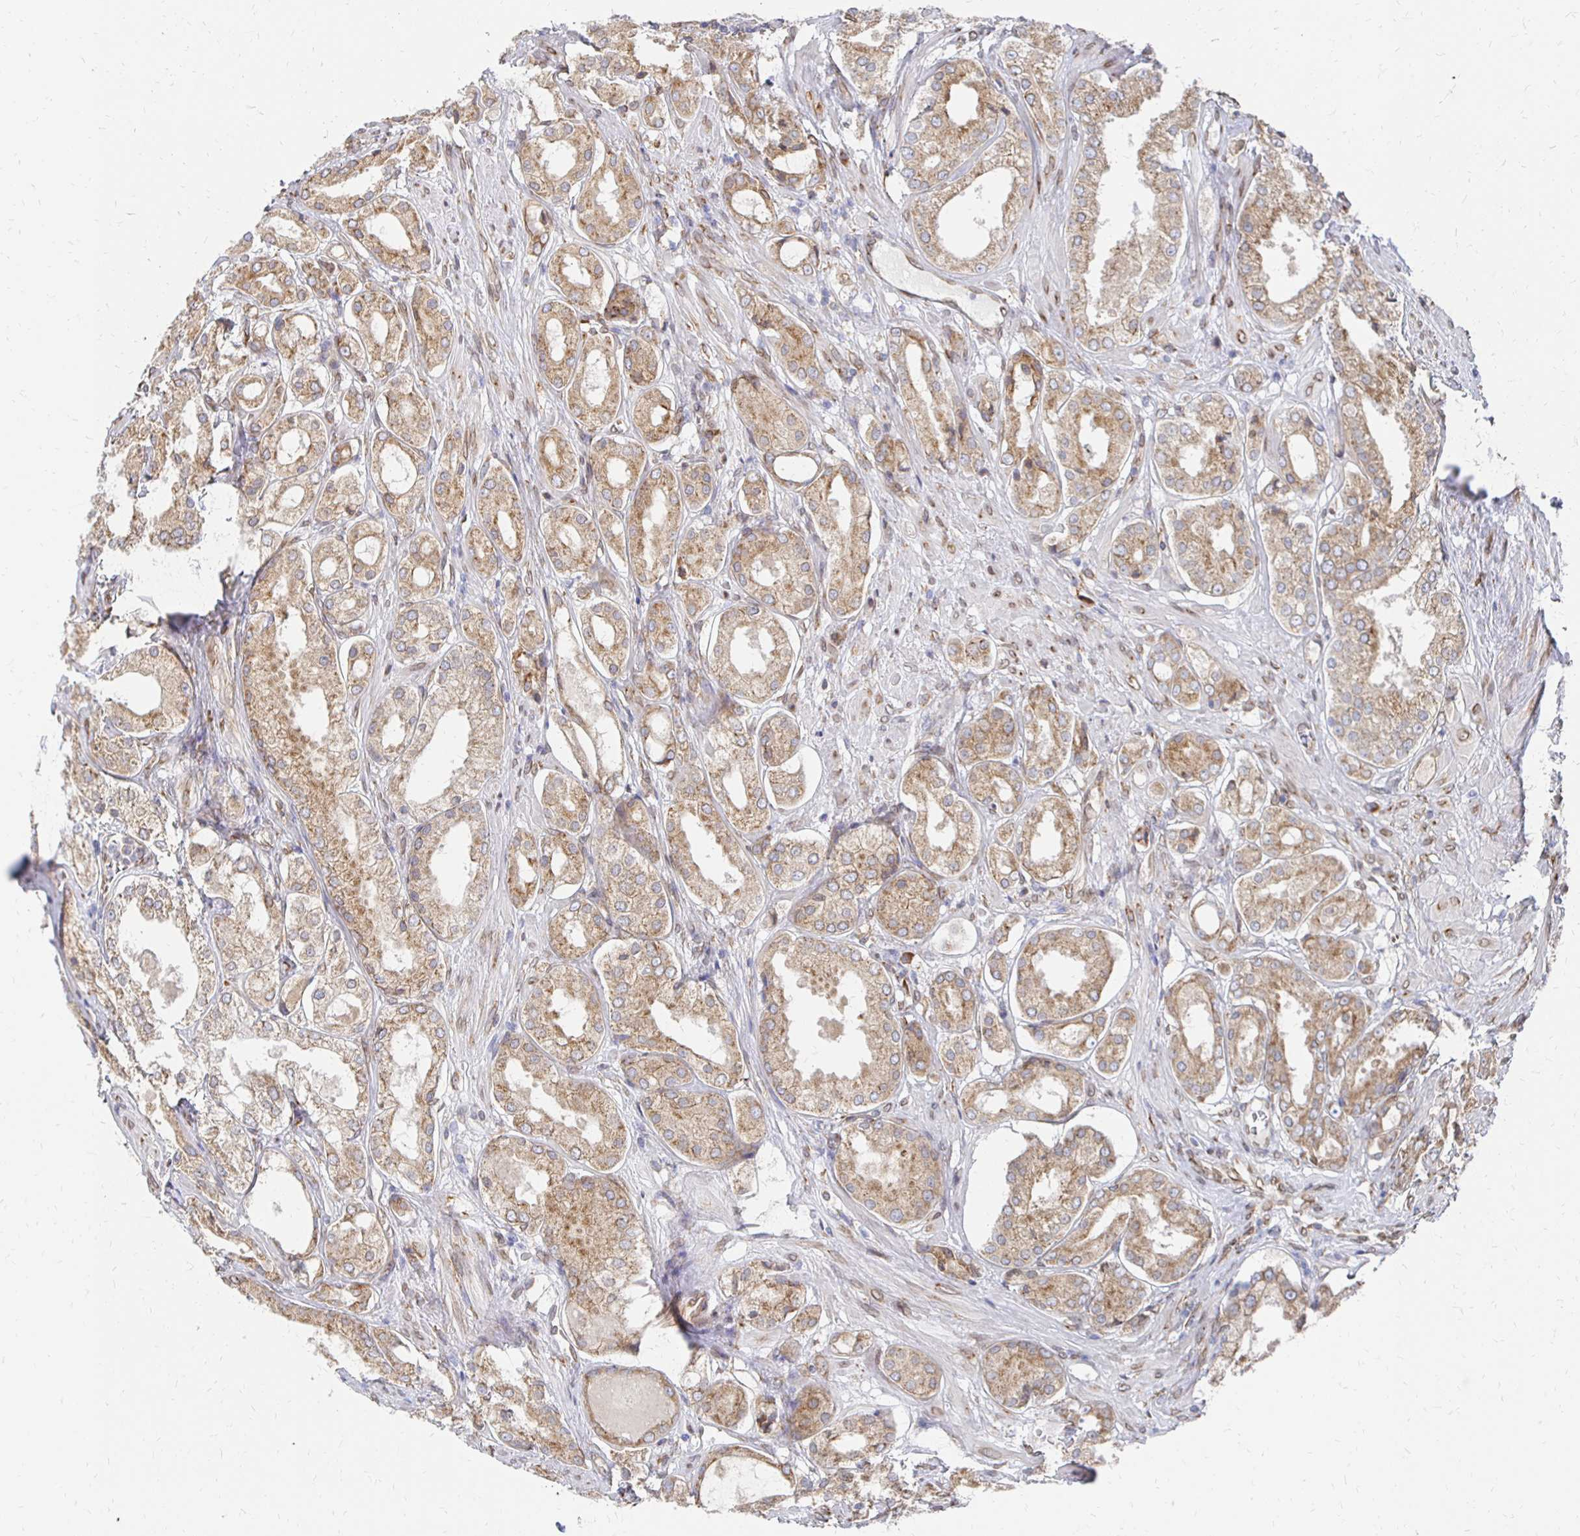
{"staining": {"intensity": "moderate", "quantity": ">75%", "location": "cytoplasmic/membranous"}, "tissue": "prostate cancer", "cell_type": "Tumor cells", "image_type": "cancer", "snomed": [{"axis": "morphology", "description": "Adenocarcinoma, Low grade"}, {"axis": "topography", "description": "Prostate"}], "caption": "A brown stain shows moderate cytoplasmic/membranous staining of a protein in prostate cancer (low-grade adenocarcinoma) tumor cells.", "gene": "PELI3", "patient": {"sex": "male", "age": 68}}